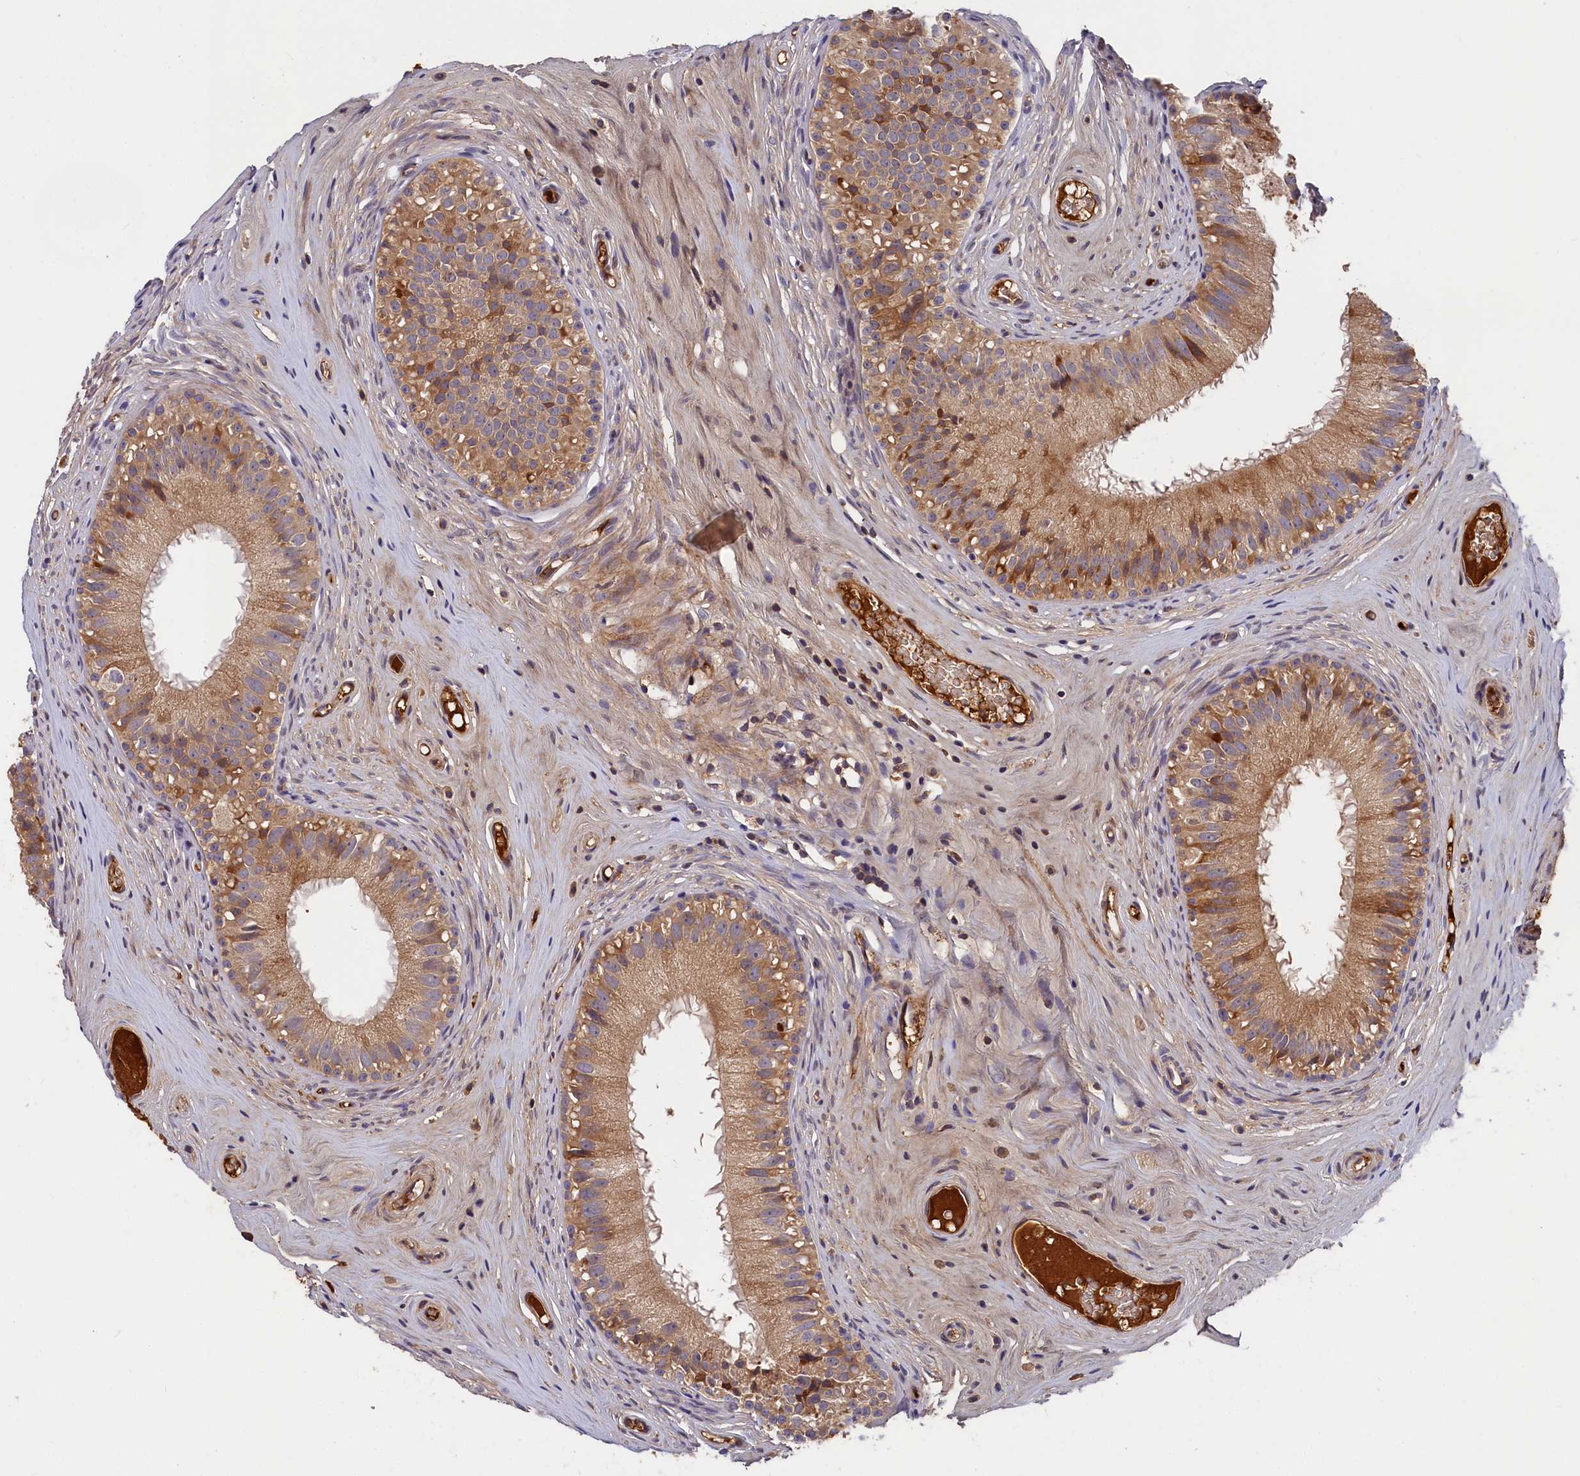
{"staining": {"intensity": "moderate", "quantity": ">75%", "location": "cytoplasmic/membranous"}, "tissue": "epididymis", "cell_type": "Glandular cells", "image_type": "normal", "snomed": [{"axis": "morphology", "description": "Normal tissue, NOS"}, {"axis": "topography", "description": "Epididymis"}], "caption": "Immunohistochemical staining of benign epididymis reveals medium levels of moderate cytoplasmic/membranous expression in approximately >75% of glandular cells. The staining was performed using DAB (3,3'-diaminobenzidine) to visualize the protein expression in brown, while the nuclei were stained in blue with hematoxylin (Magnification: 20x).", "gene": "ITIH1", "patient": {"sex": "male", "age": 45}}